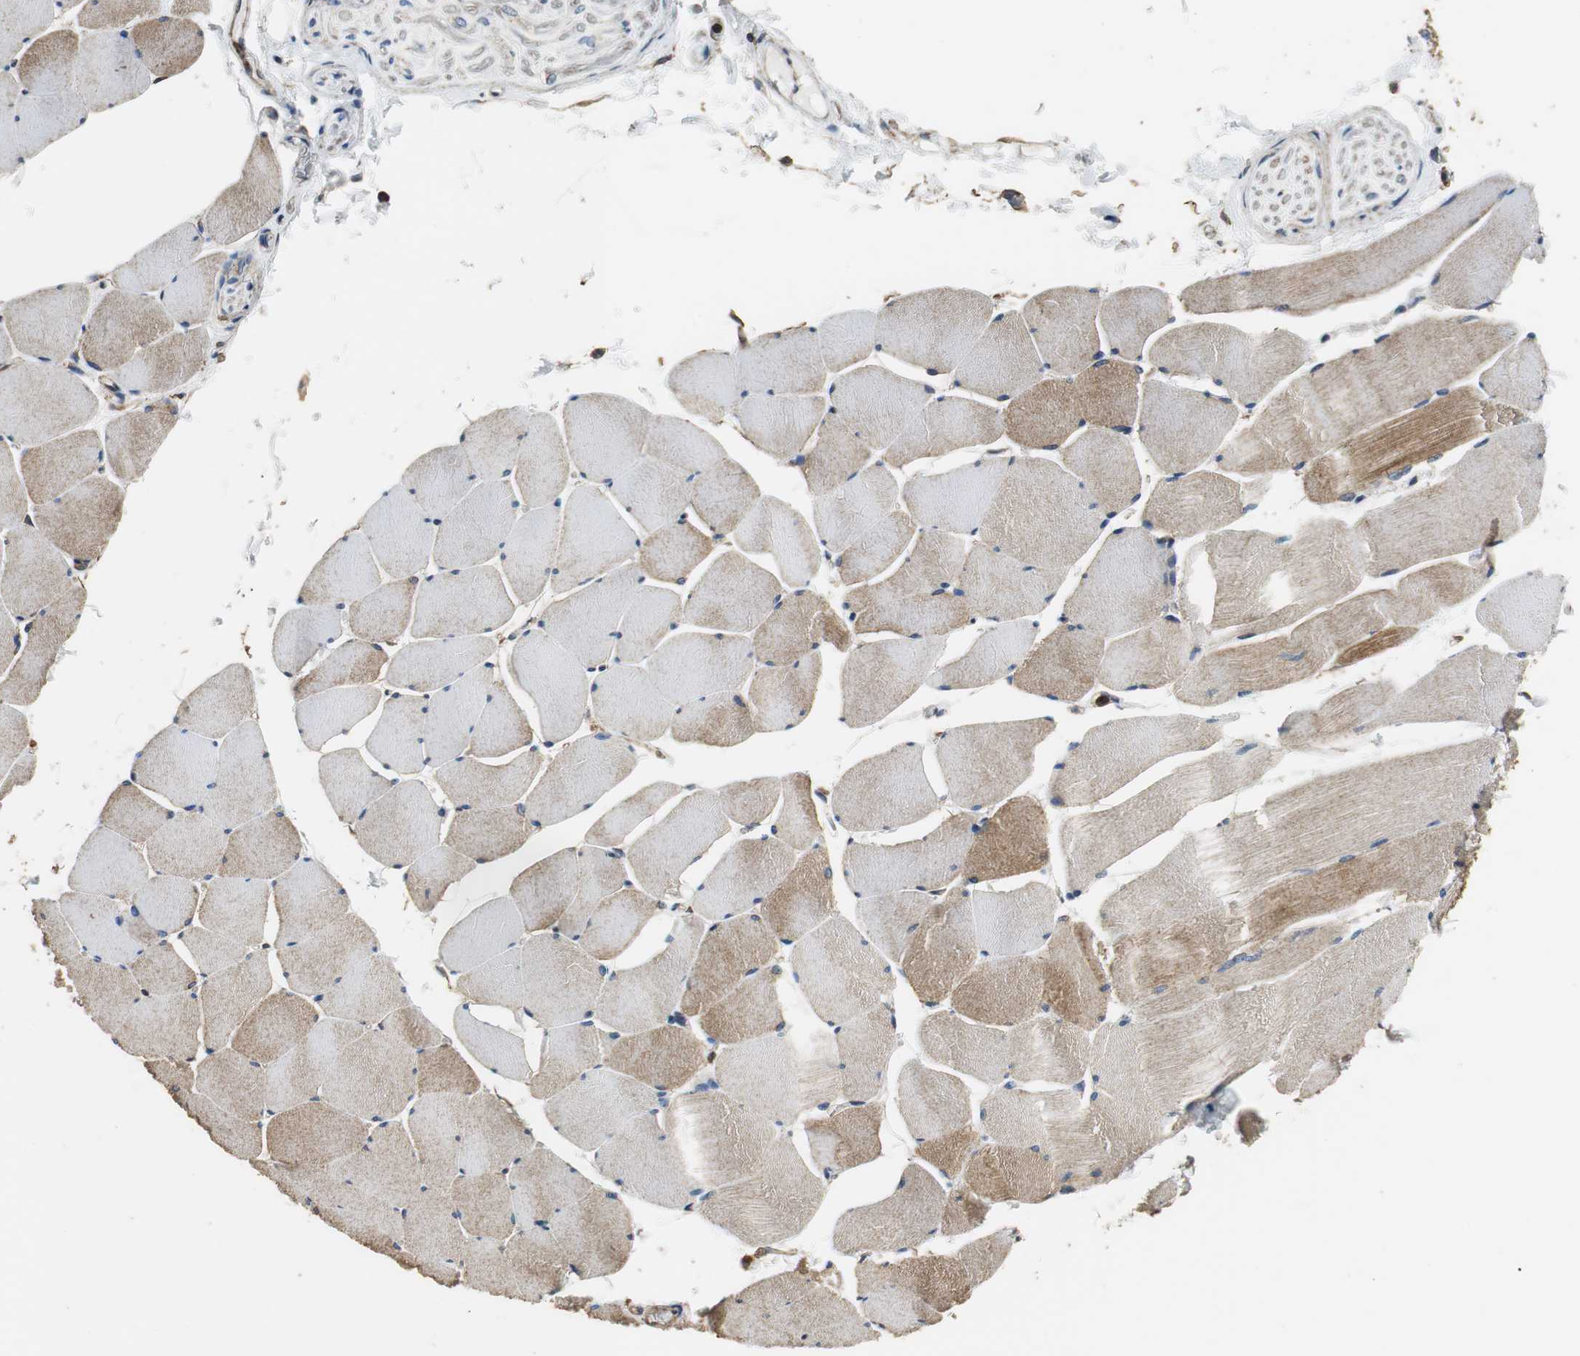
{"staining": {"intensity": "moderate", "quantity": ">75%", "location": "cytoplasmic/membranous"}, "tissue": "skeletal muscle", "cell_type": "Myocytes", "image_type": "normal", "snomed": [{"axis": "morphology", "description": "Normal tissue, NOS"}, {"axis": "topography", "description": "Skeletal muscle"}], "caption": "Myocytes display medium levels of moderate cytoplasmic/membranous positivity in about >75% of cells in normal human skeletal muscle.", "gene": "PRKRA", "patient": {"sex": "male", "age": 62}}